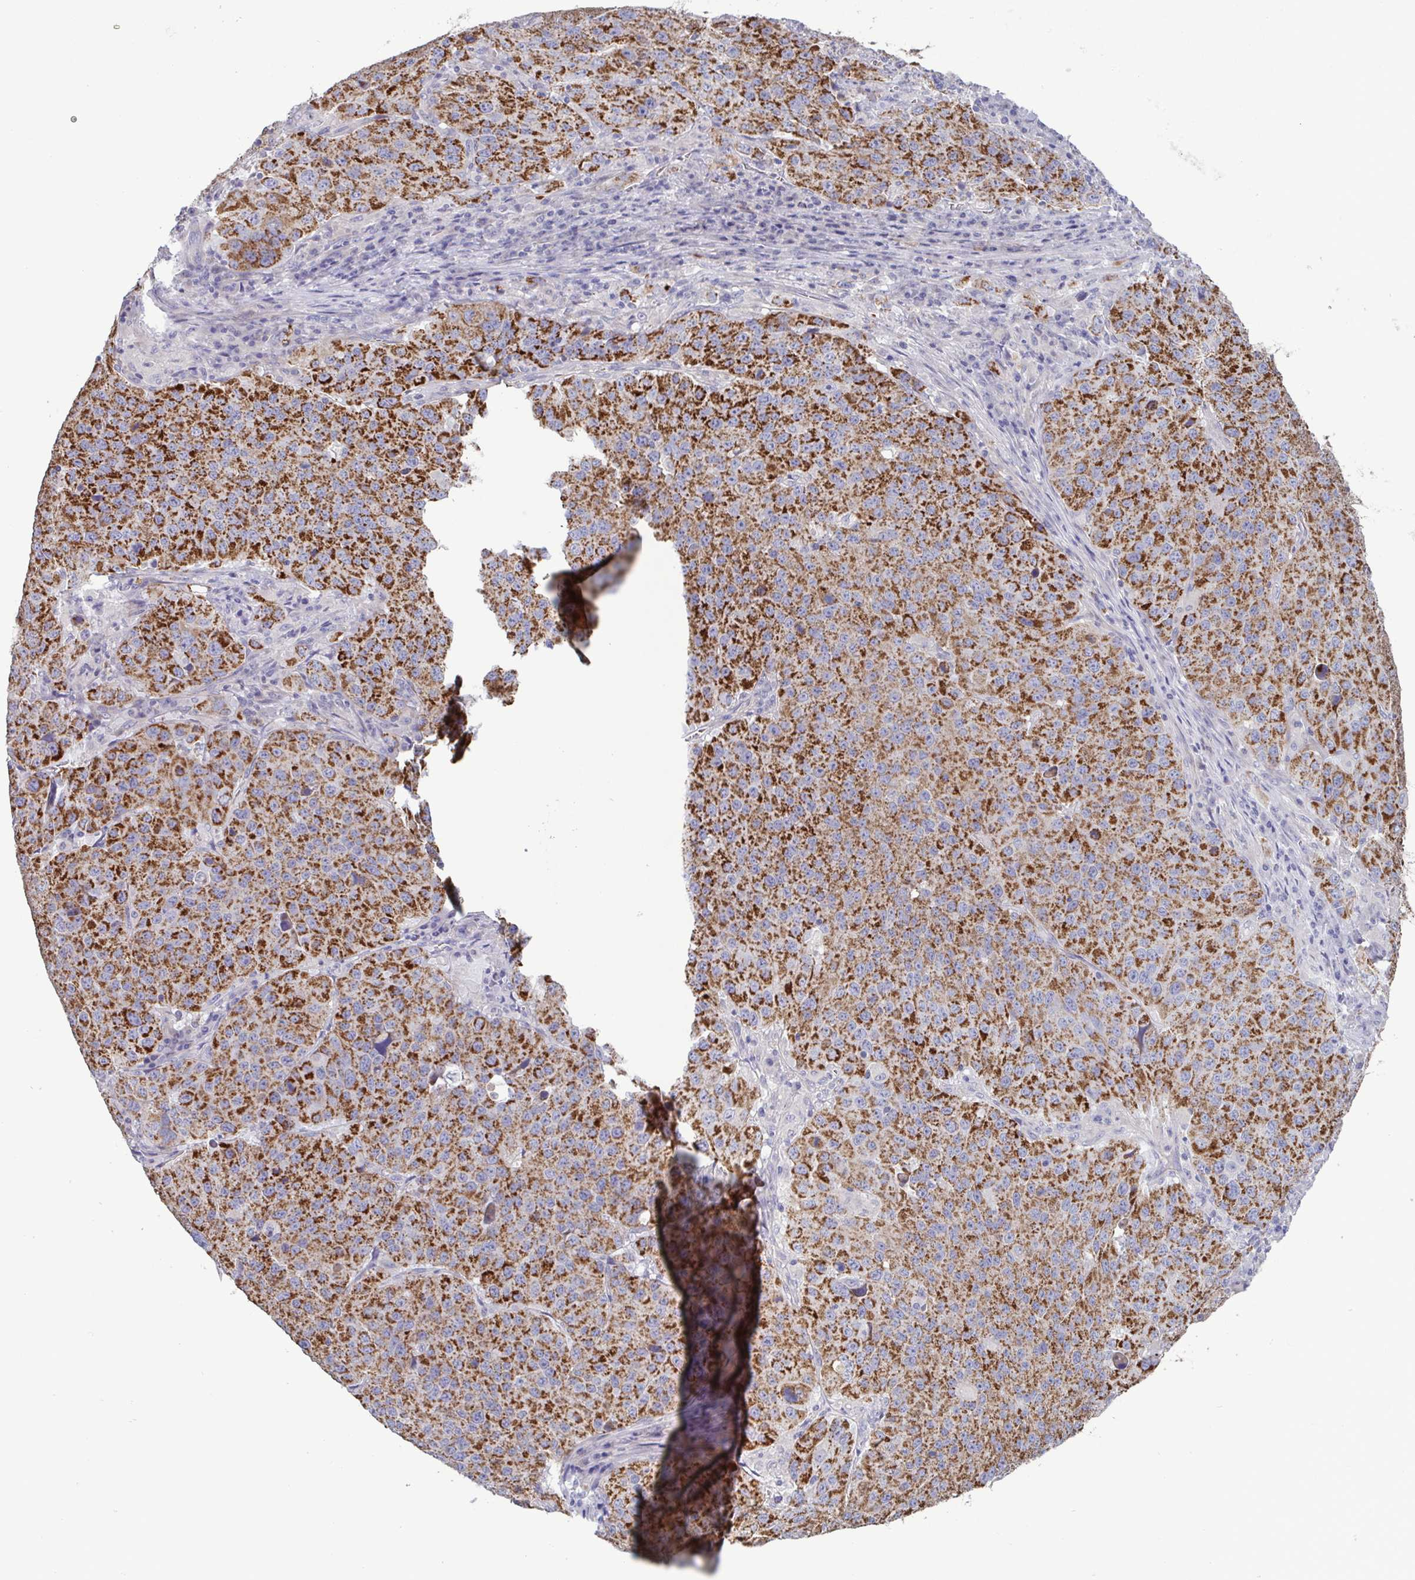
{"staining": {"intensity": "strong", "quantity": ">75%", "location": "cytoplasmic/membranous"}, "tissue": "stomach cancer", "cell_type": "Tumor cells", "image_type": "cancer", "snomed": [{"axis": "morphology", "description": "Adenocarcinoma, NOS"}, {"axis": "topography", "description": "Stomach"}], "caption": "Human adenocarcinoma (stomach) stained with a brown dye exhibits strong cytoplasmic/membranous positive staining in about >75% of tumor cells.", "gene": "GLDC", "patient": {"sex": "male", "age": 71}}